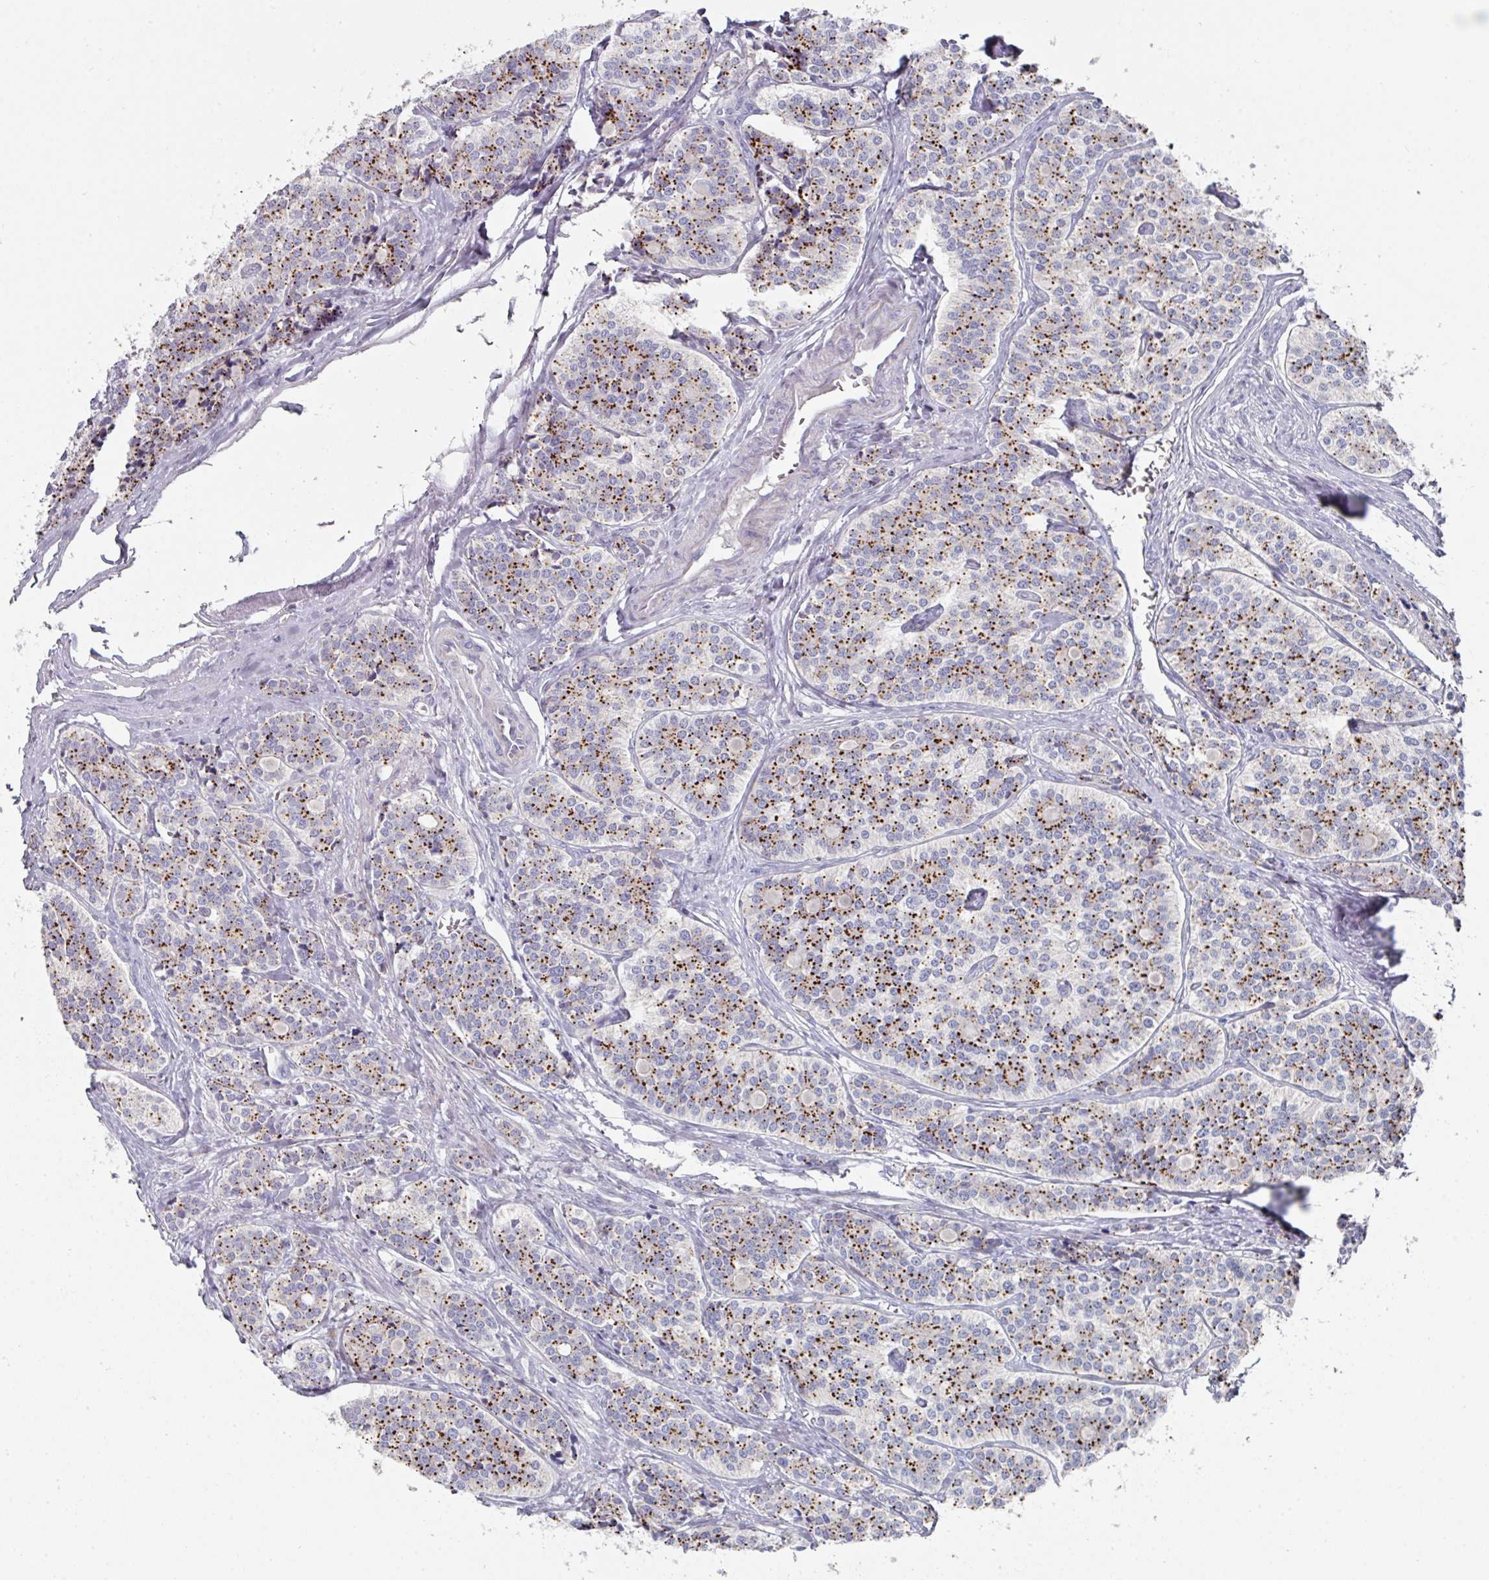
{"staining": {"intensity": "strong", "quantity": "25%-75%", "location": "cytoplasmic/membranous"}, "tissue": "carcinoid", "cell_type": "Tumor cells", "image_type": "cancer", "snomed": [{"axis": "morphology", "description": "Carcinoid, malignant, NOS"}, {"axis": "topography", "description": "Small intestine"}], "caption": "Protein staining displays strong cytoplasmic/membranous expression in approximately 25%-75% of tumor cells in carcinoid (malignant).", "gene": "NT5C1A", "patient": {"sex": "male", "age": 63}}